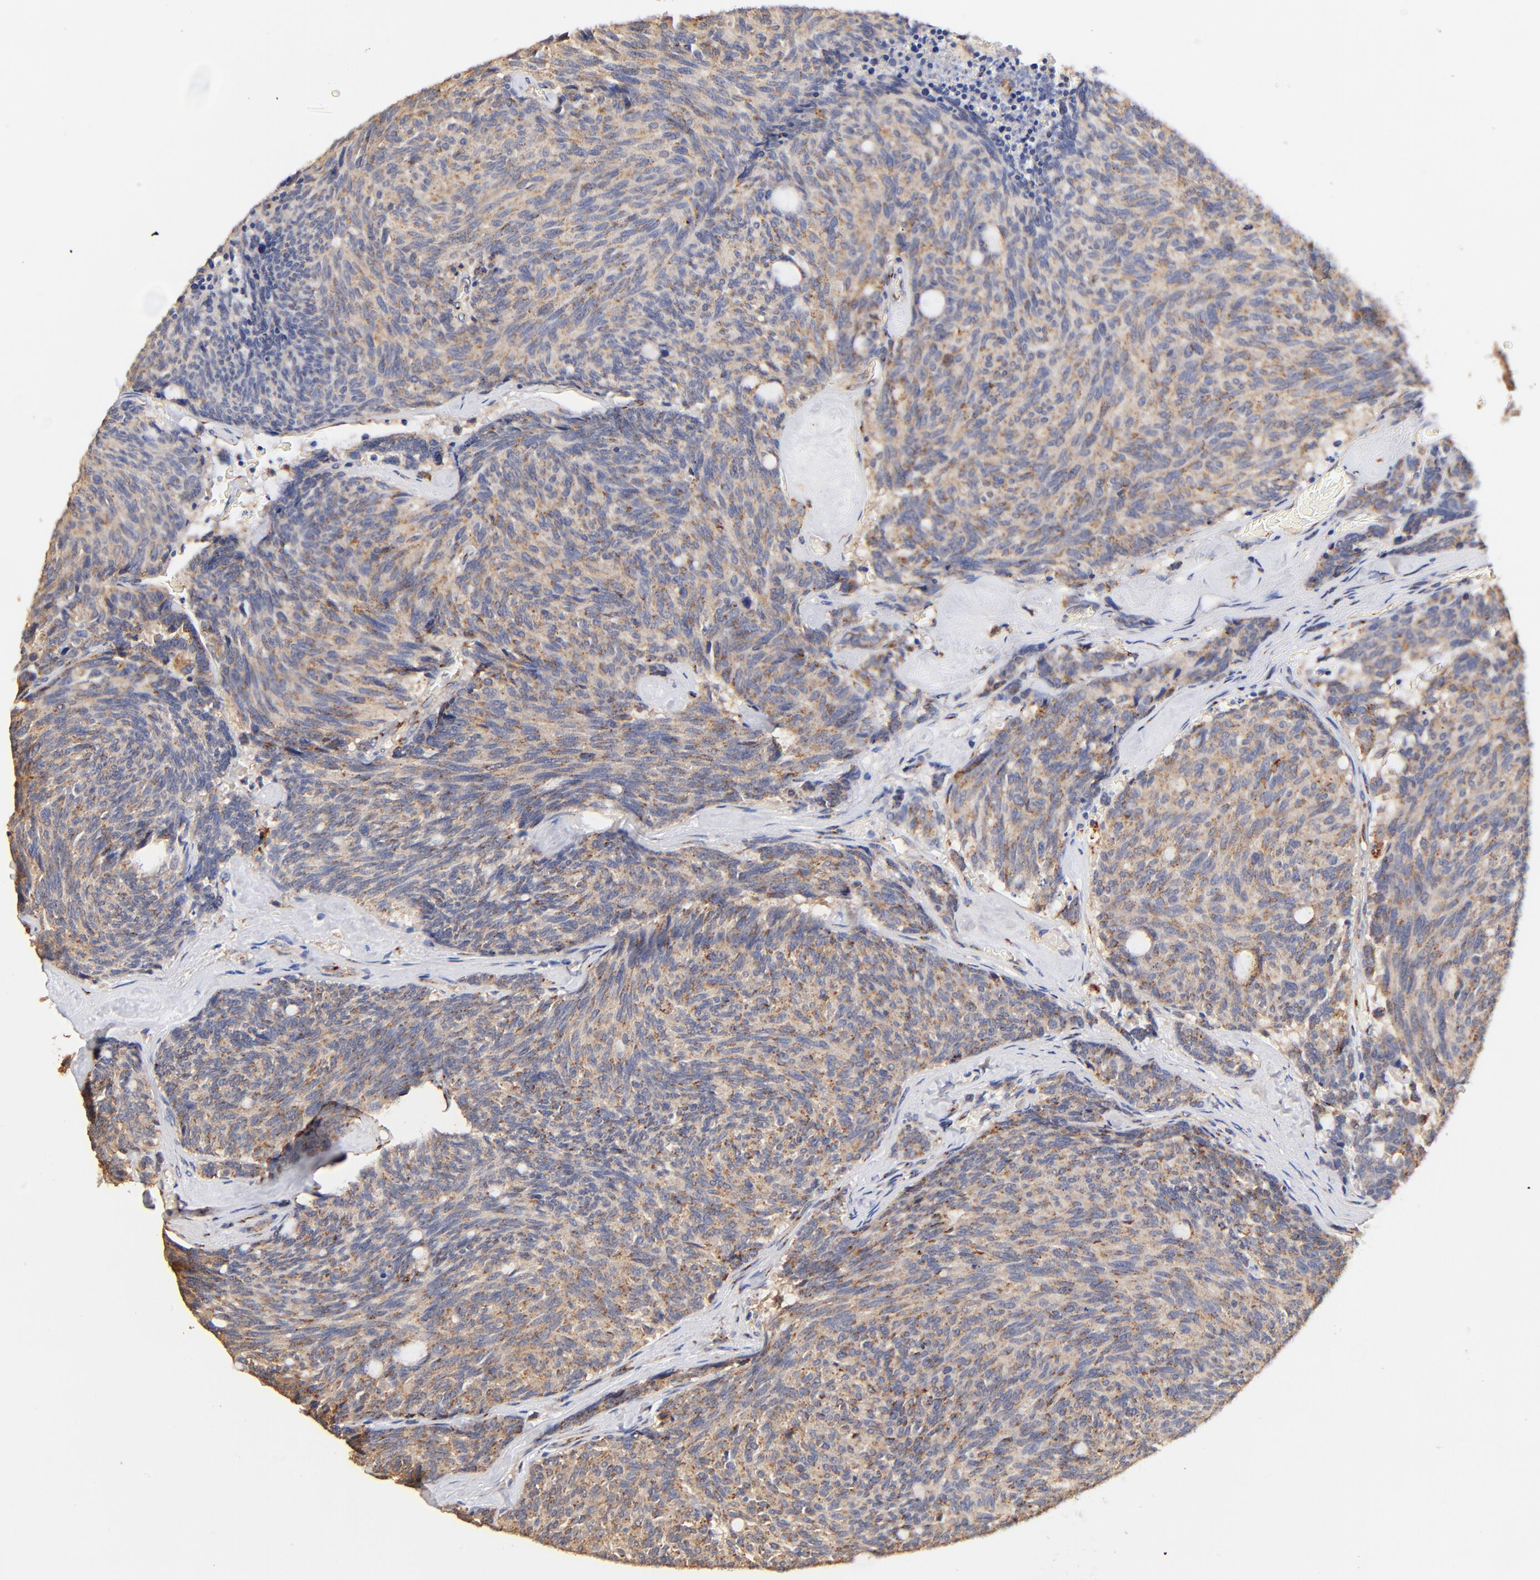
{"staining": {"intensity": "weak", "quantity": ">75%", "location": "cytoplasmic/membranous"}, "tissue": "carcinoid", "cell_type": "Tumor cells", "image_type": "cancer", "snomed": [{"axis": "morphology", "description": "Carcinoid, malignant, NOS"}, {"axis": "topography", "description": "Pancreas"}], "caption": "Weak cytoplasmic/membranous expression for a protein is identified in approximately >75% of tumor cells of malignant carcinoid using IHC.", "gene": "FMNL3", "patient": {"sex": "female", "age": 54}}